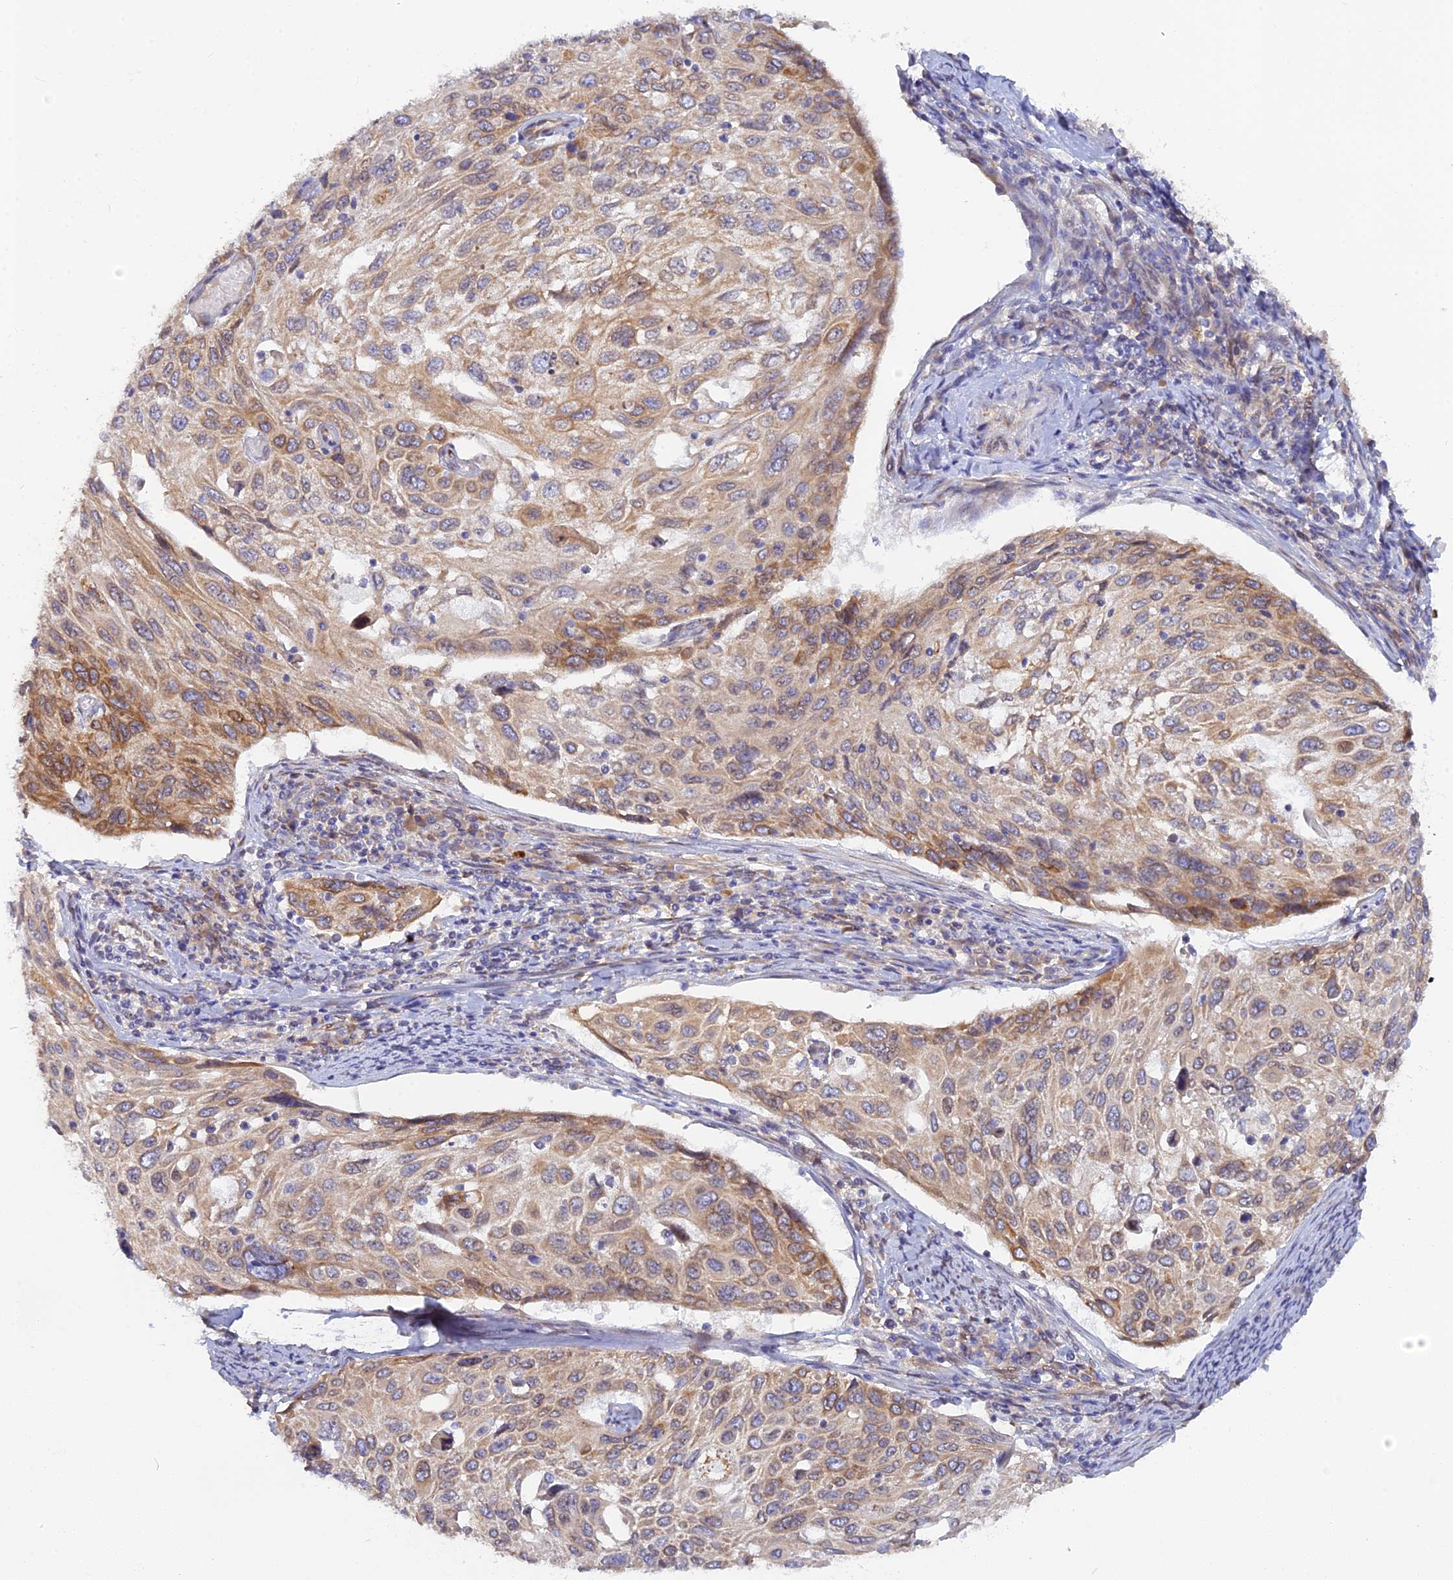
{"staining": {"intensity": "moderate", "quantity": "25%-75%", "location": "cytoplasmic/membranous"}, "tissue": "cervical cancer", "cell_type": "Tumor cells", "image_type": "cancer", "snomed": [{"axis": "morphology", "description": "Squamous cell carcinoma, NOS"}, {"axis": "topography", "description": "Cervix"}], "caption": "Cervical cancer tissue shows moderate cytoplasmic/membranous expression in approximately 25%-75% of tumor cells, visualized by immunohistochemistry. (IHC, brightfield microscopy, high magnification).", "gene": "TLCD1", "patient": {"sex": "female", "age": 70}}